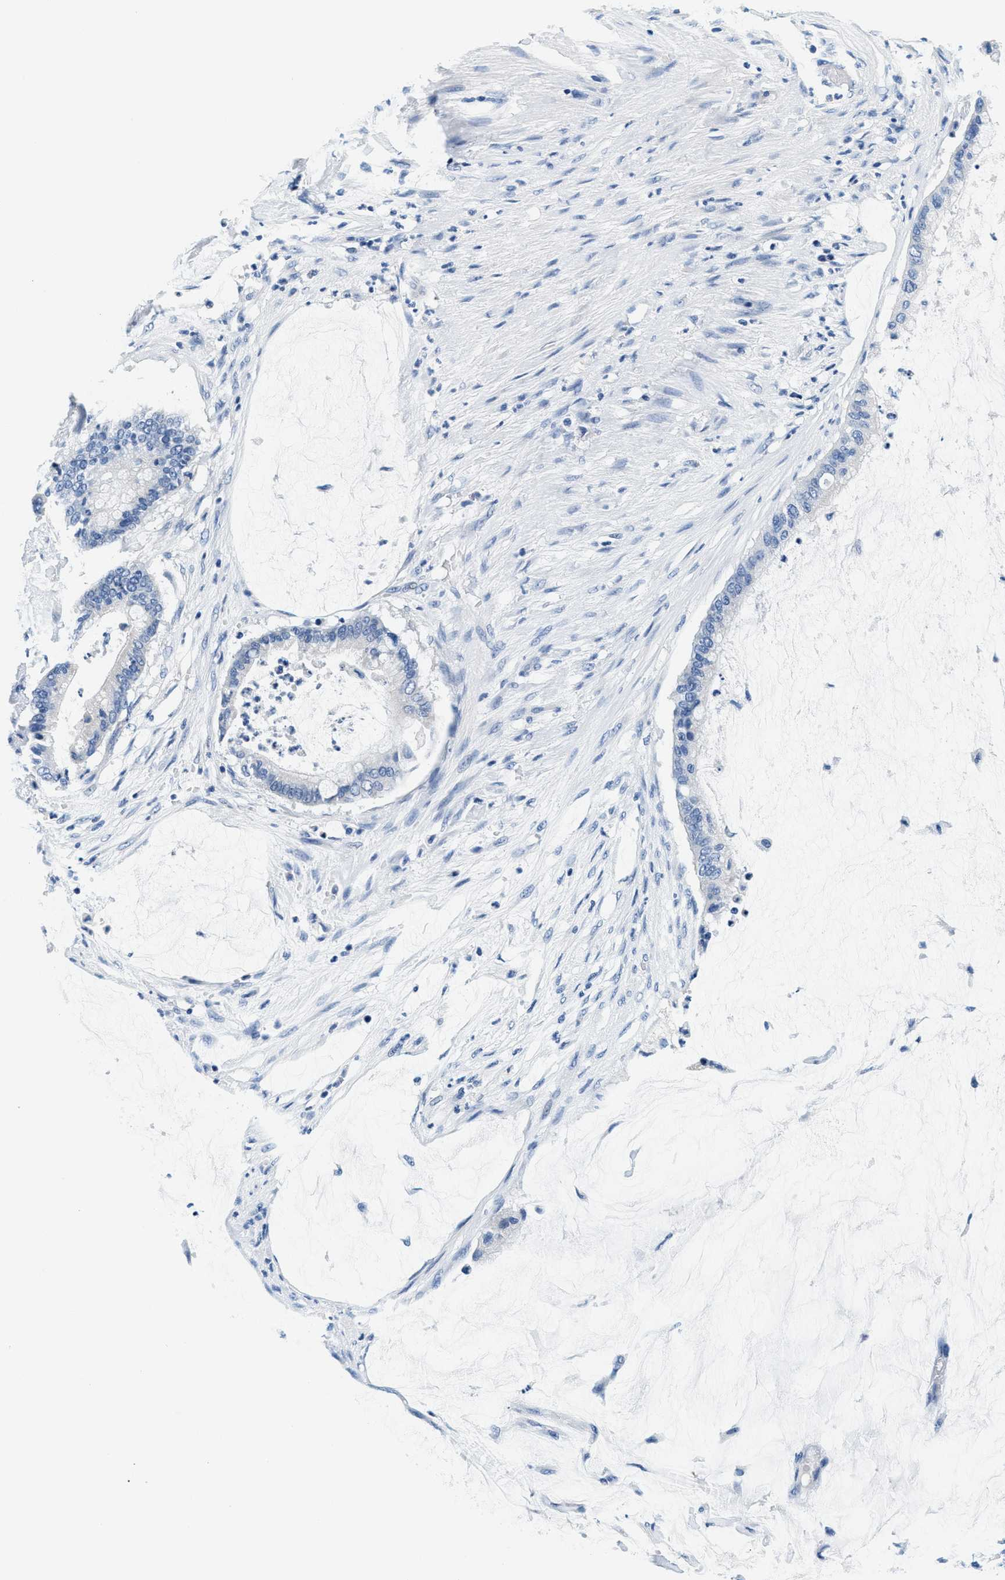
{"staining": {"intensity": "negative", "quantity": "none", "location": "none"}, "tissue": "pancreatic cancer", "cell_type": "Tumor cells", "image_type": "cancer", "snomed": [{"axis": "morphology", "description": "Adenocarcinoma, NOS"}, {"axis": "topography", "description": "Pancreas"}], "caption": "This photomicrograph is of pancreatic cancer stained with IHC to label a protein in brown with the nuclei are counter-stained blue. There is no positivity in tumor cells.", "gene": "GSTM3", "patient": {"sex": "male", "age": 41}}